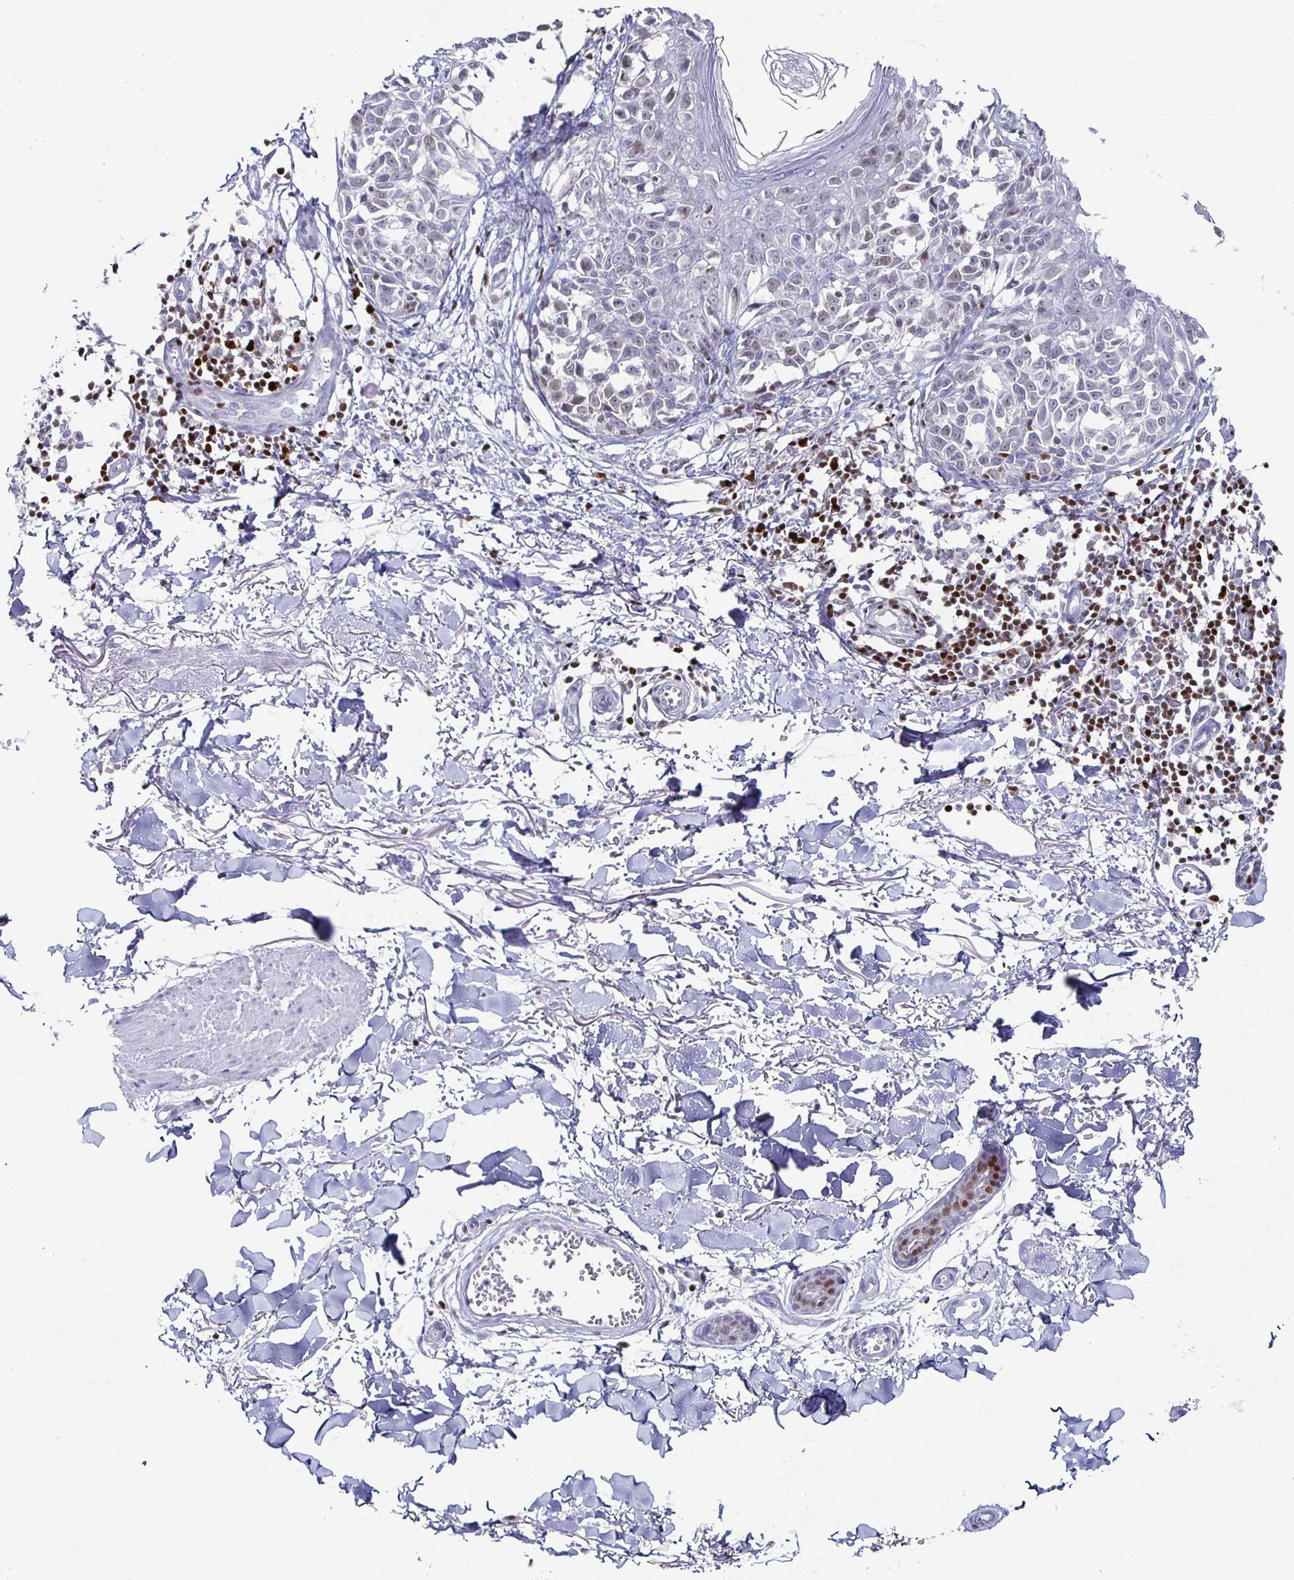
{"staining": {"intensity": "moderate", "quantity": "25%-75%", "location": "nuclear"}, "tissue": "melanoma", "cell_type": "Tumor cells", "image_type": "cancer", "snomed": [{"axis": "morphology", "description": "Malignant melanoma, NOS"}, {"axis": "topography", "description": "Skin"}], "caption": "Immunohistochemical staining of melanoma displays moderate nuclear protein positivity in approximately 25%-75% of tumor cells.", "gene": "RUNX2", "patient": {"sex": "male", "age": 73}}